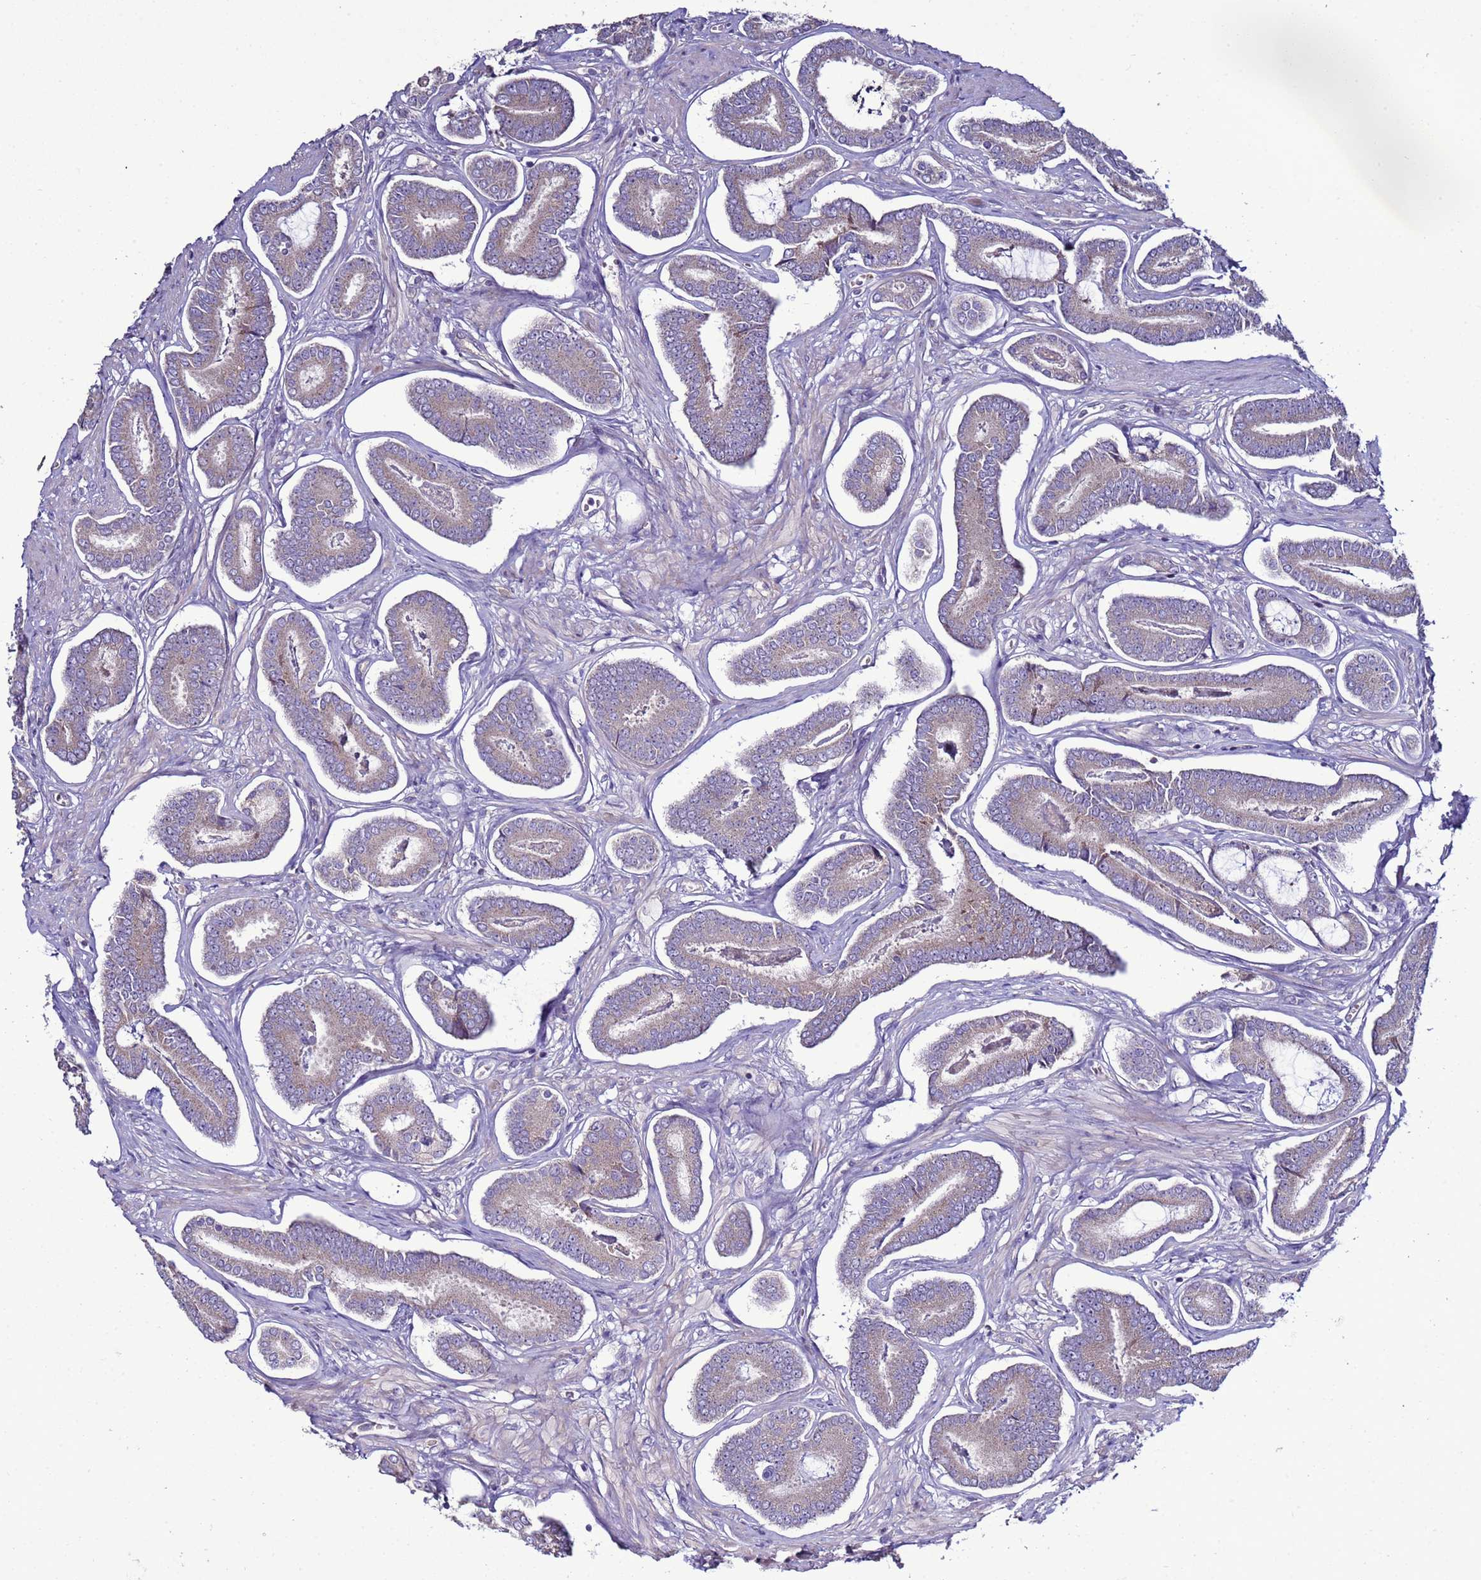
{"staining": {"intensity": "negative", "quantity": "none", "location": "none"}, "tissue": "prostate cancer", "cell_type": "Tumor cells", "image_type": "cancer", "snomed": [{"axis": "morphology", "description": "Adenocarcinoma, NOS"}, {"axis": "topography", "description": "Prostate and seminal vesicle, NOS"}], "caption": "DAB (3,3'-diaminobenzidine) immunohistochemical staining of human prostate adenocarcinoma demonstrates no significant positivity in tumor cells. (Immunohistochemistry, brightfield microscopy, high magnification).", "gene": "RABL2B", "patient": {"sex": "male", "age": 76}}